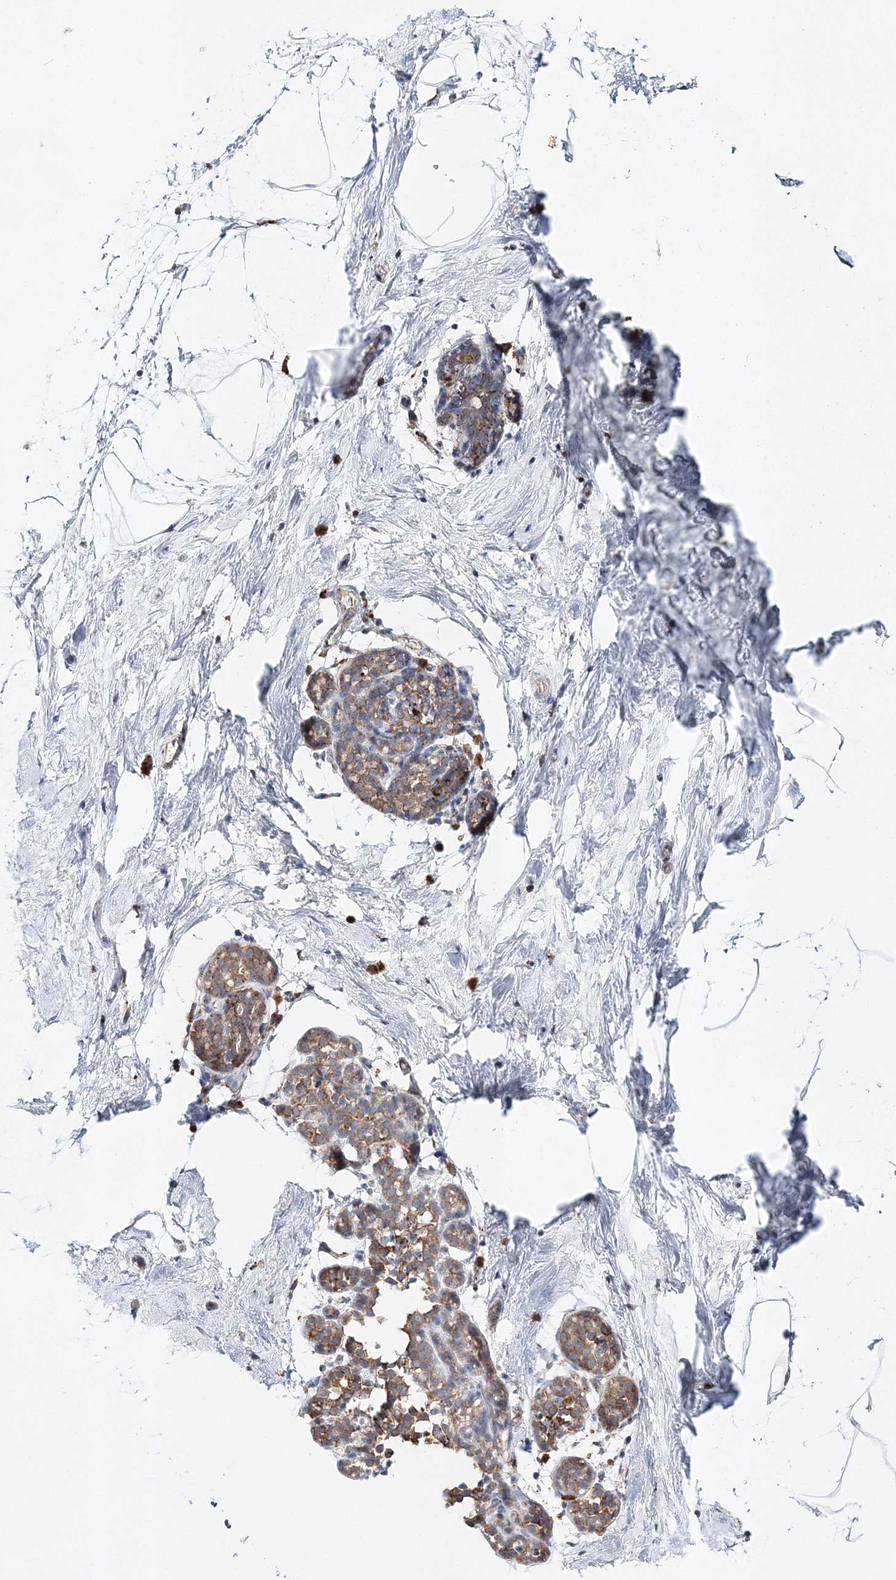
{"staining": {"intensity": "negative", "quantity": "none", "location": "none"}, "tissue": "breast", "cell_type": "Adipocytes", "image_type": "normal", "snomed": [{"axis": "morphology", "description": "Normal tissue, NOS"}, {"axis": "topography", "description": "Breast"}], "caption": "IHC image of unremarkable breast: breast stained with DAB shows no significant protein expression in adipocytes.", "gene": "C3orf38", "patient": {"sex": "female", "age": 62}}